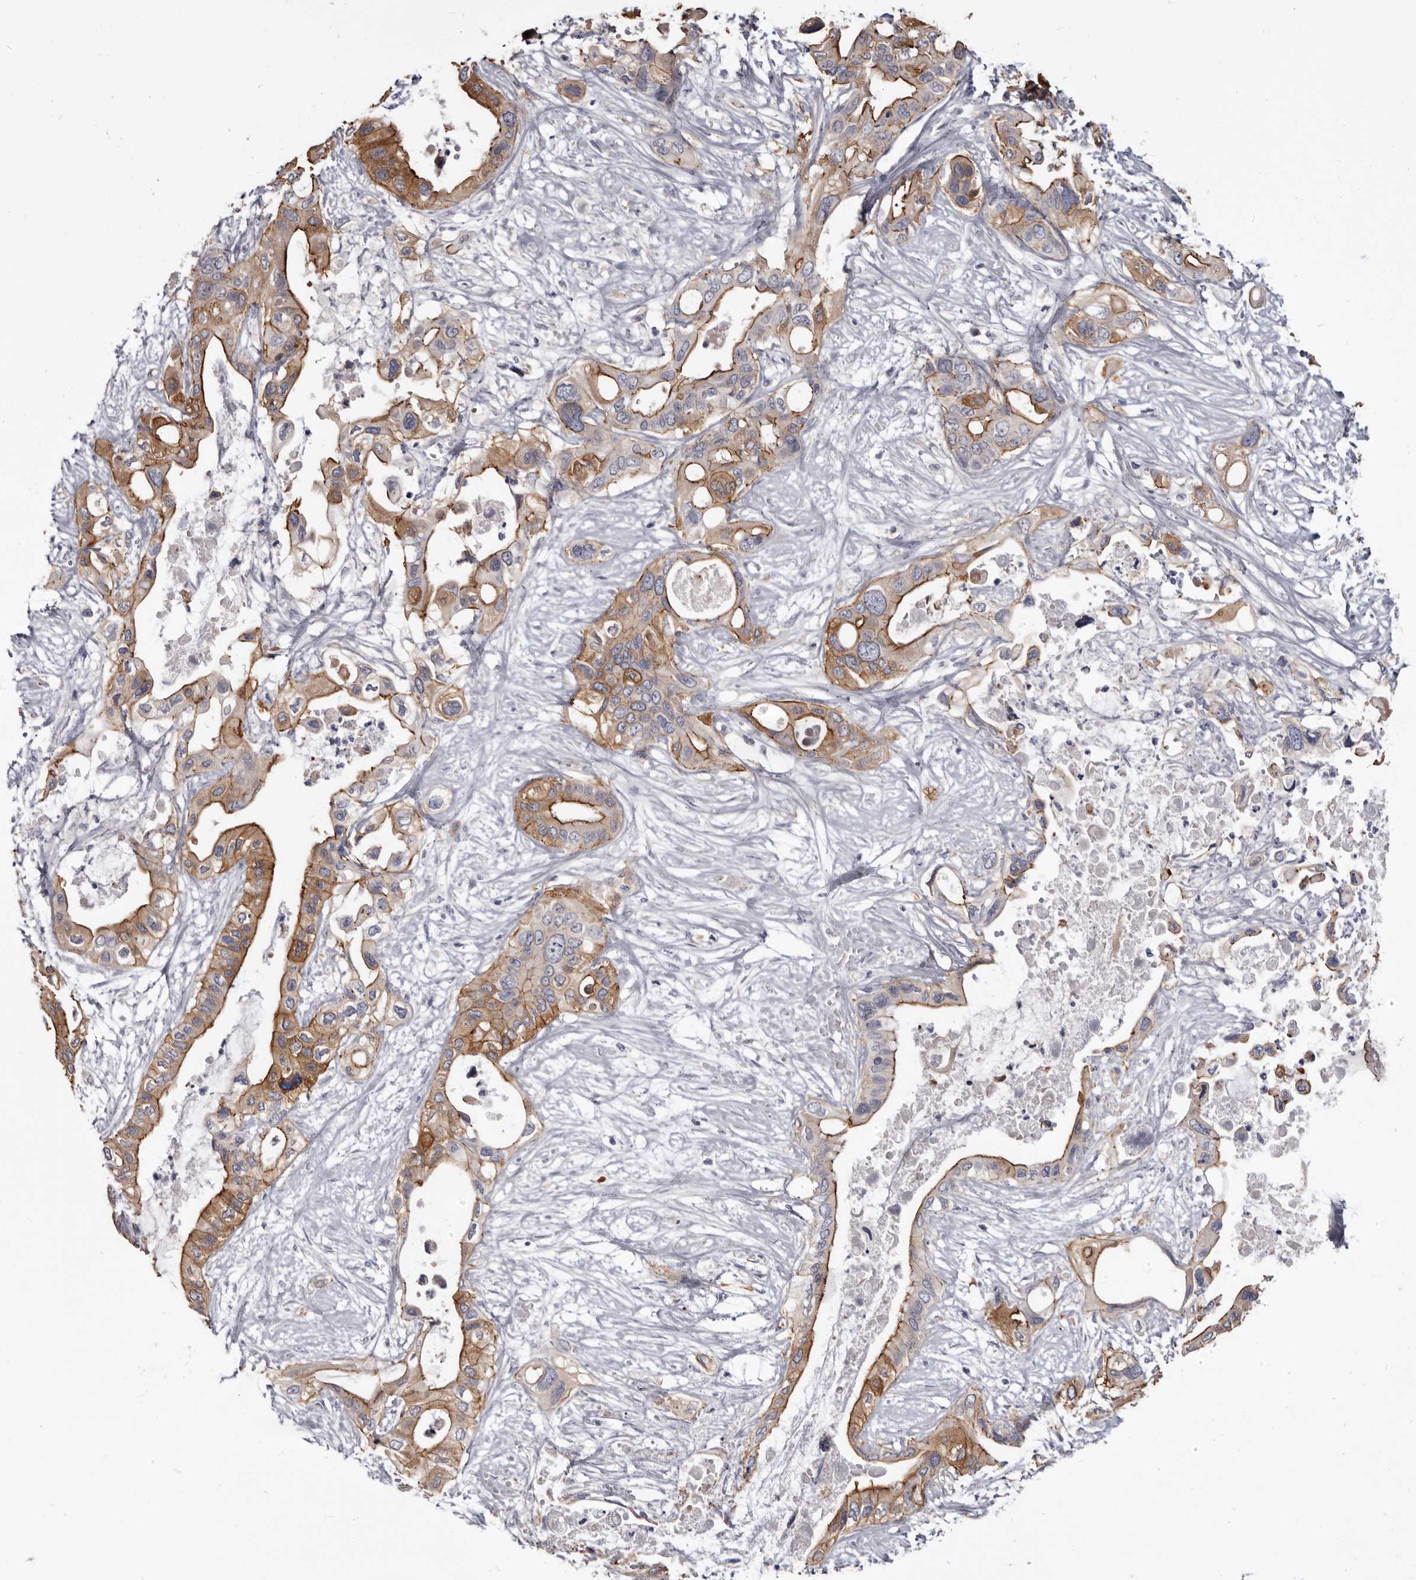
{"staining": {"intensity": "moderate", "quantity": ">75%", "location": "cytoplasmic/membranous"}, "tissue": "pancreatic cancer", "cell_type": "Tumor cells", "image_type": "cancer", "snomed": [{"axis": "morphology", "description": "Adenocarcinoma, NOS"}, {"axis": "topography", "description": "Pancreas"}], "caption": "Immunohistochemistry micrograph of adenocarcinoma (pancreatic) stained for a protein (brown), which reveals medium levels of moderate cytoplasmic/membranous staining in about >75% of tumor cells.", "gene": "CGN", "patient": {"sex": "male", "age": 66}}